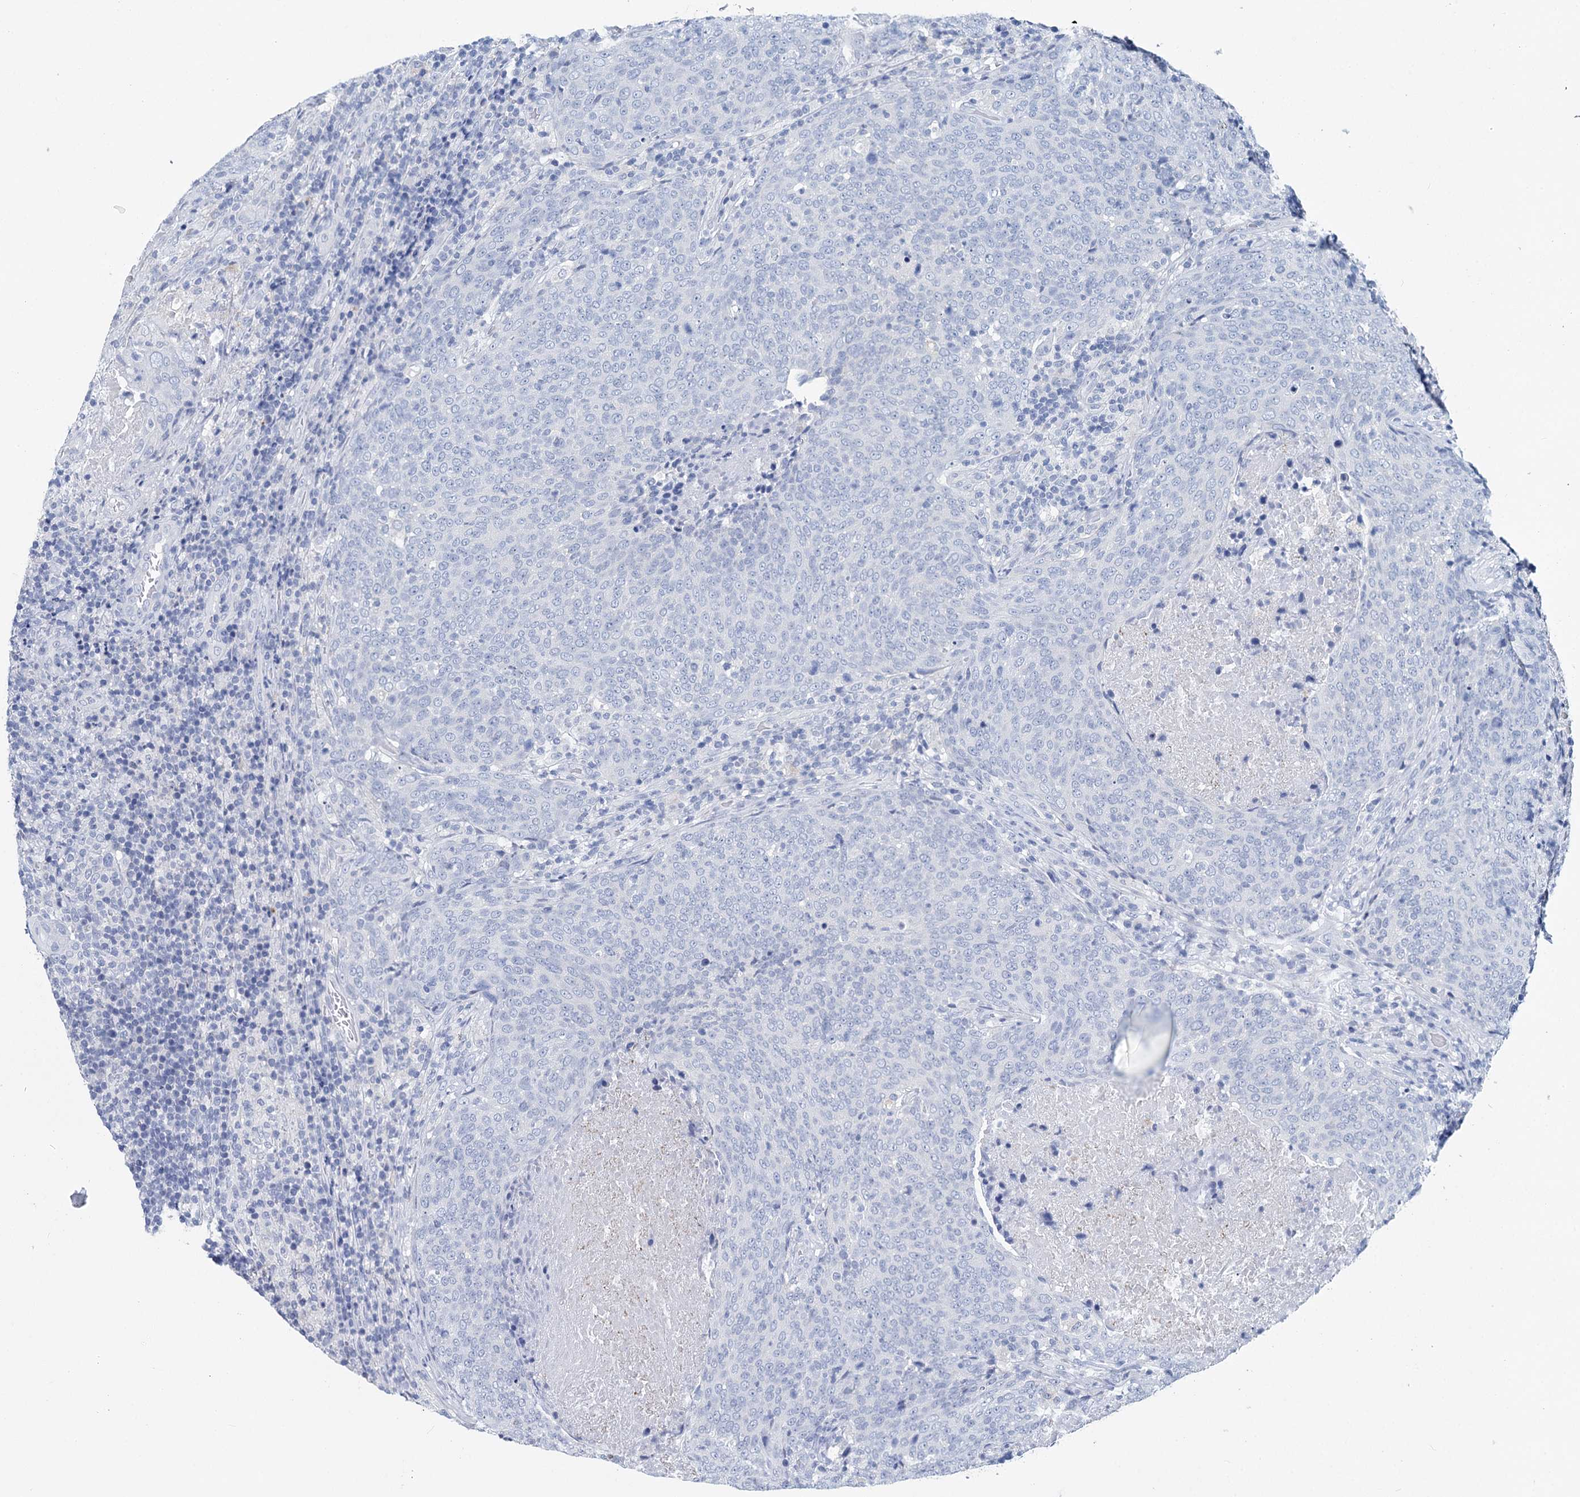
{"staining": {"intensity": "negative", "quantity": "none", "location": "none"}, "tissue": "head and neck cancer", "cell_type": "Tumor cells", "image_type": "cancer", "snomed": [{"axis": "morphology", "description": "Squamous cell carcinoma, NOS"}, {"axis": "morphology", "description": "Squamous cell carcinoma, metastatic, NOS"}, {"axis": "topography", "description": "Lymph node"}, {"axis": "topography", "description": "Head-Neck"}], "caption": "Image shows no protein positivity in tumor cells of head and neck cancer tissue. (DAB (3,3'-diaminobenzidine) IHC with hematoxylin counter stain).", "gene": "METTL7B", "patient": {"sex": "male", "age": 62}}